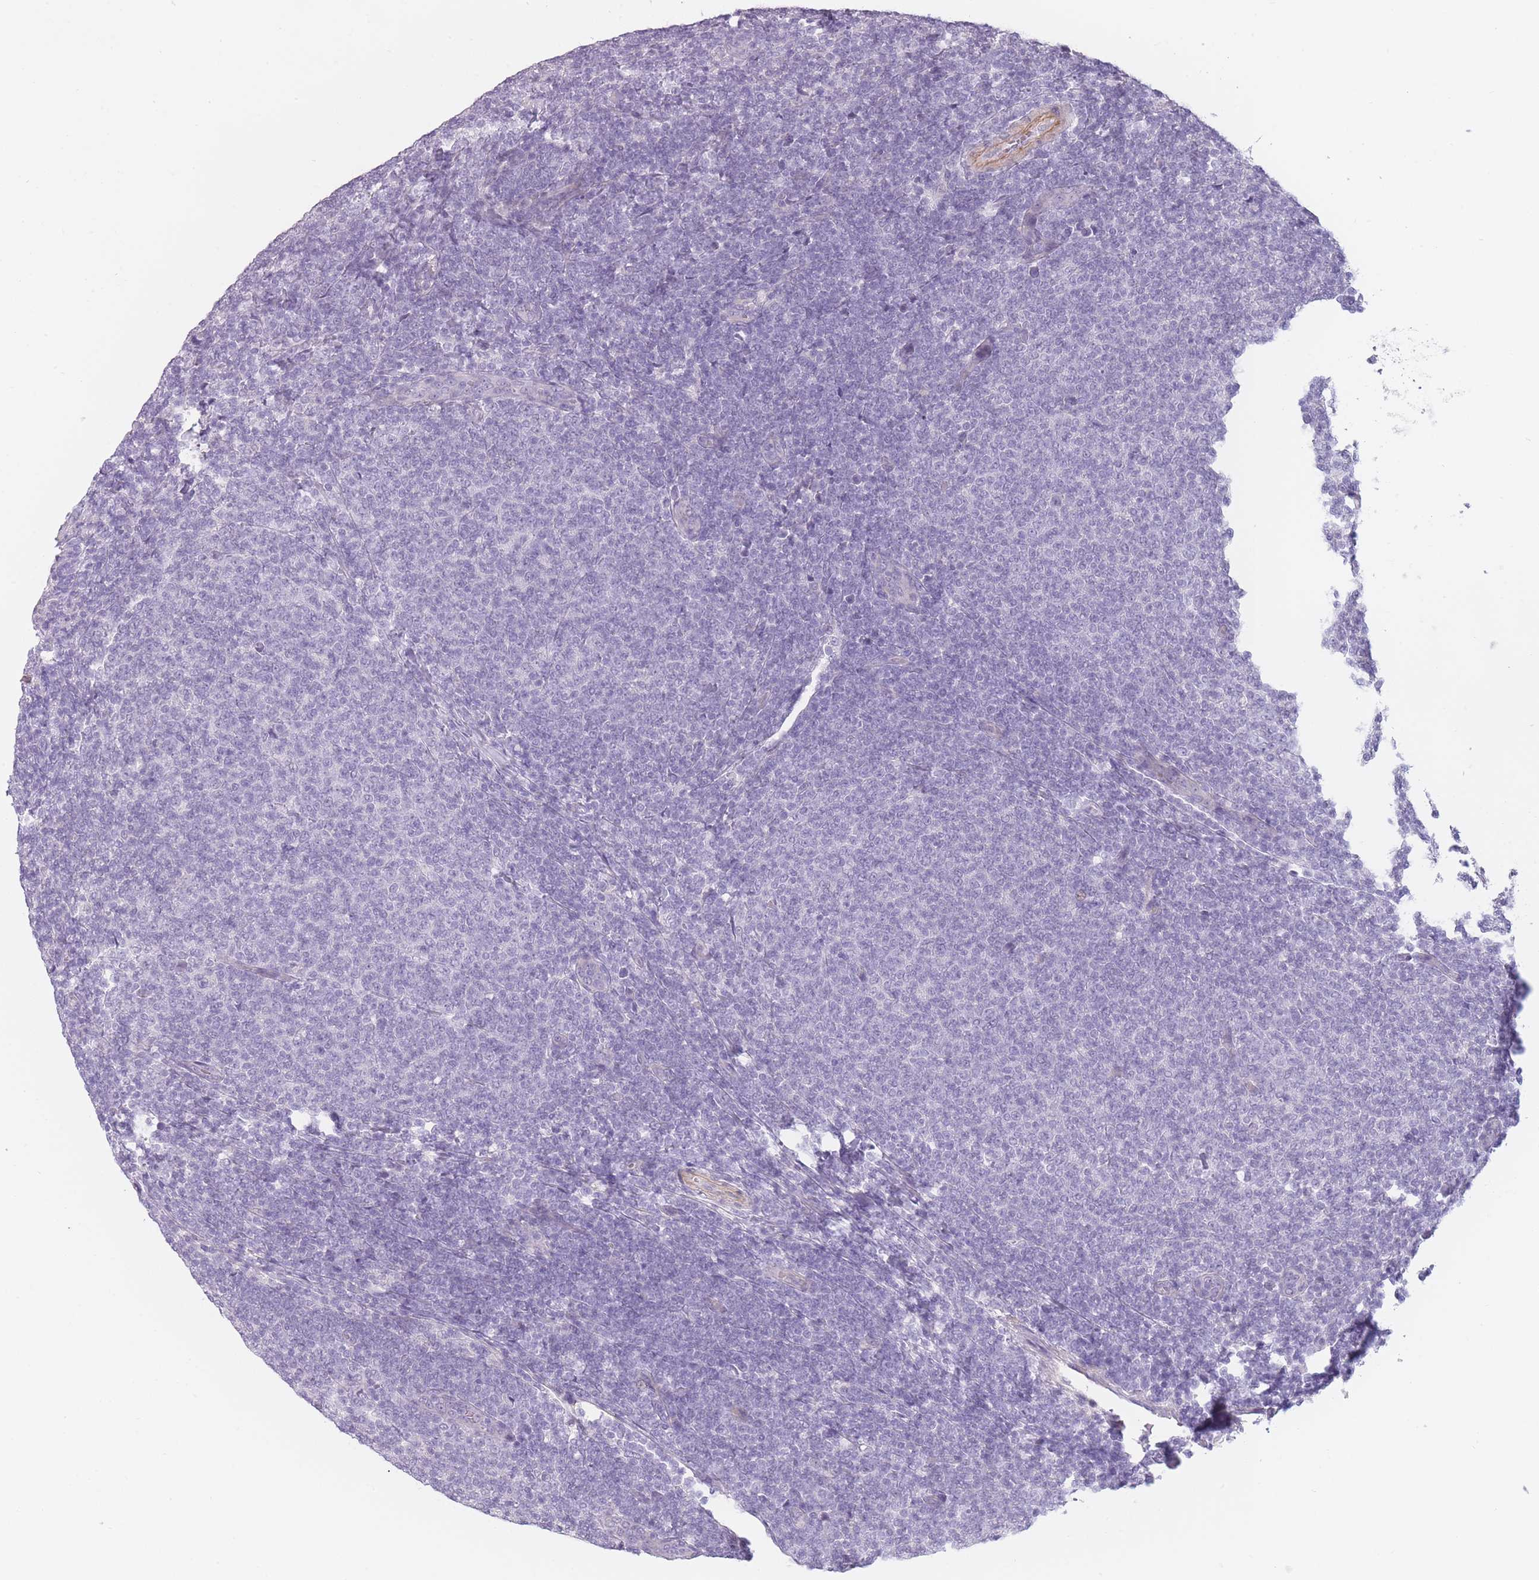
{"staining": {"intensity": "negative", "quantity": "none", "location": "none"}, "tissue": "lymphoma", "cell_type": "Tumor cells", "image_type": "cancer", "snomed": [{"axis": "morphology", "description": "Malignant lymphoma, non-Hodgkin's type, Low grade"}, {"axis": "topography", "description": "Lymph node"}], "caption": "Low-grade malignant lymphoma, non-Hodgkin's type was stained to show a protein in brown. There is no significant positivity in tumor cells.", "gene": "TMEM236", "patient": {"sex": "male", "age": 66}}